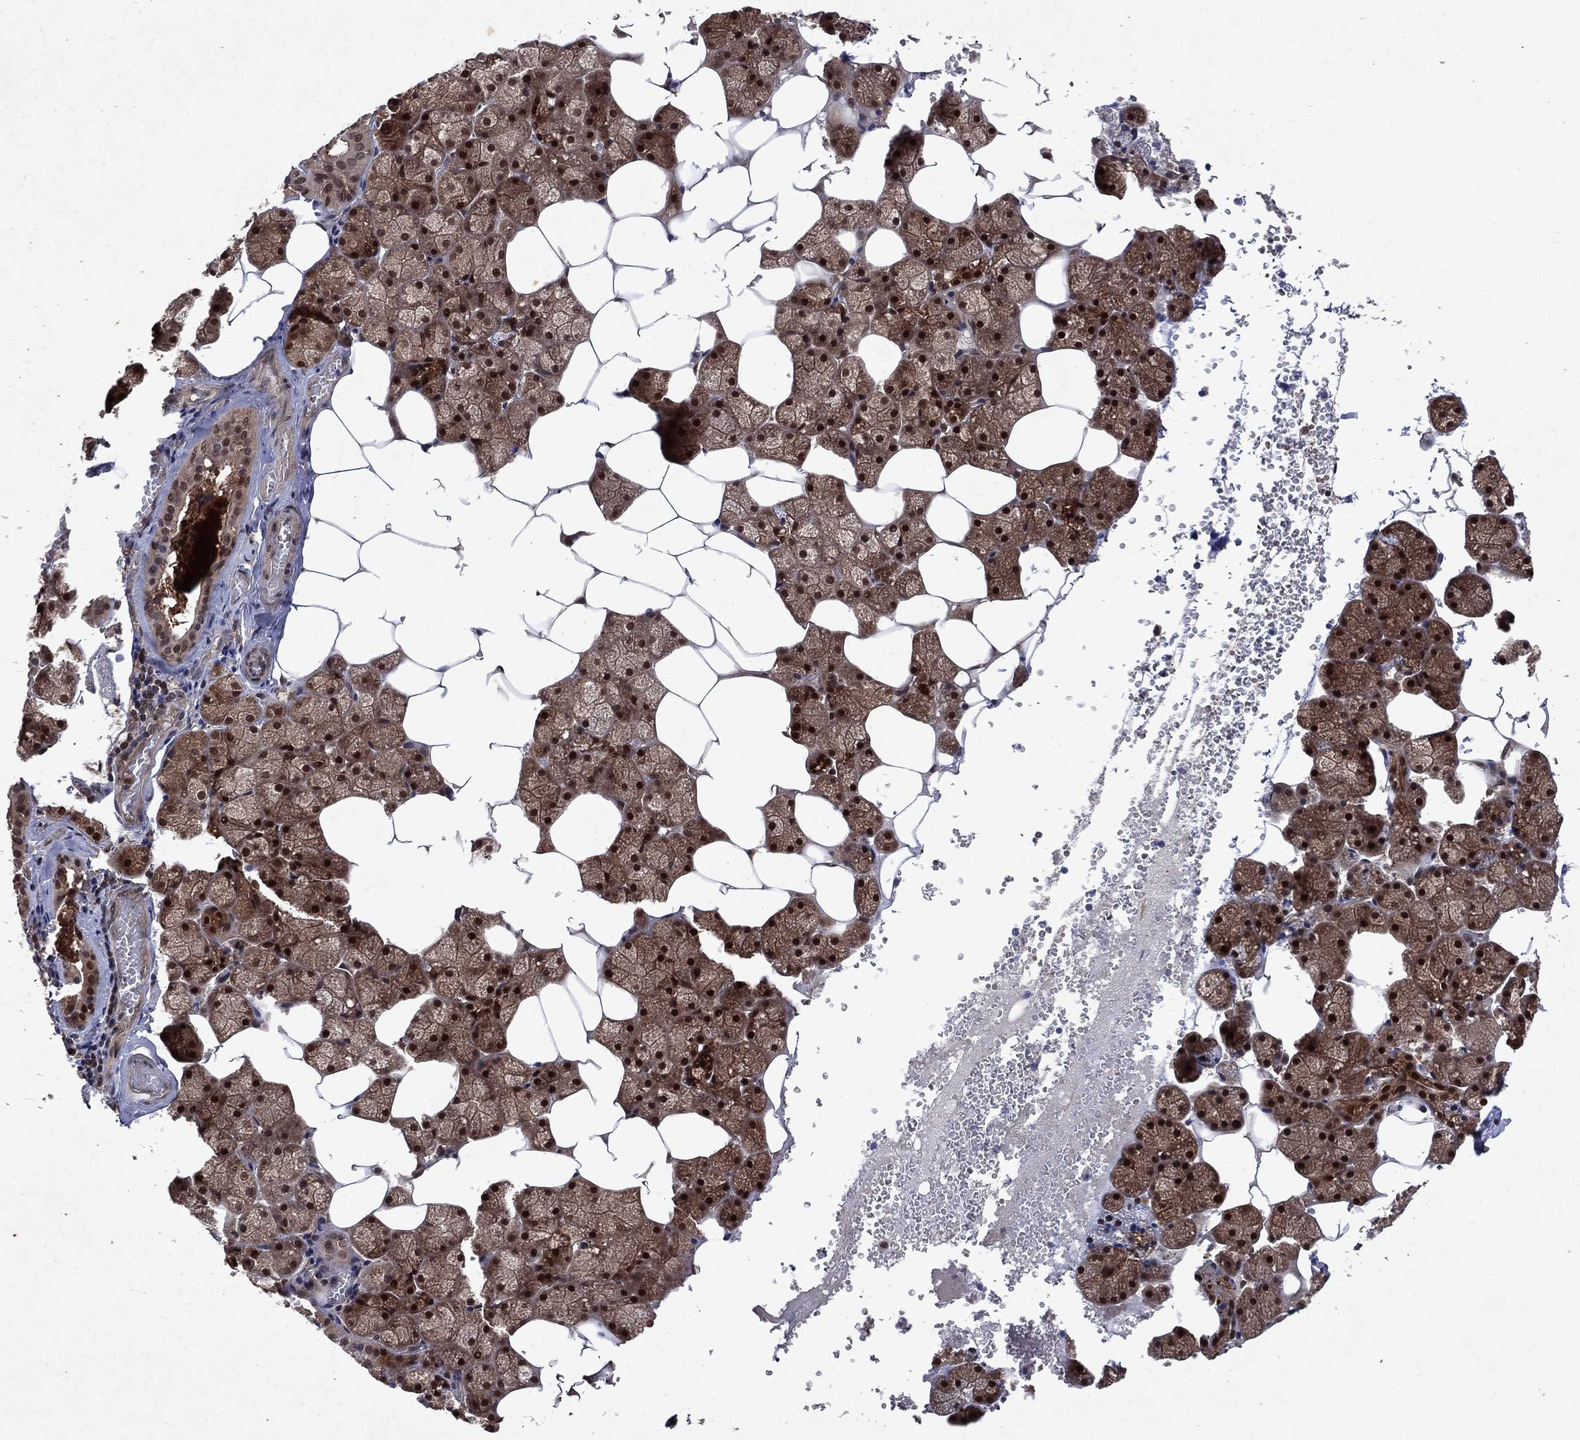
{"staining": {"intensity": "moderate", "quantity": ">75%", "location": "cytoplasmic/membranous,nuclear"}, "tissue": "salivary gland", "cell_type": "Glandular cells", "image_type": "normal", "snomed": [{"axis": "morphology", "description": "Normal tissue, NOS"}, {"axis": "topography", "description": "Salivary gland"}], "caption": "Salivary gland stained with immunohistochemistry (IHC) demonstrates moderate cytoplasmic/membranous,nuclear positivity in approximately >75% of glandular cells. (brown staining indicates protein expression, while blue staining denotes nuclei).", "gene": "MTAP", "patient": {"sex": "male", "age": 38}}